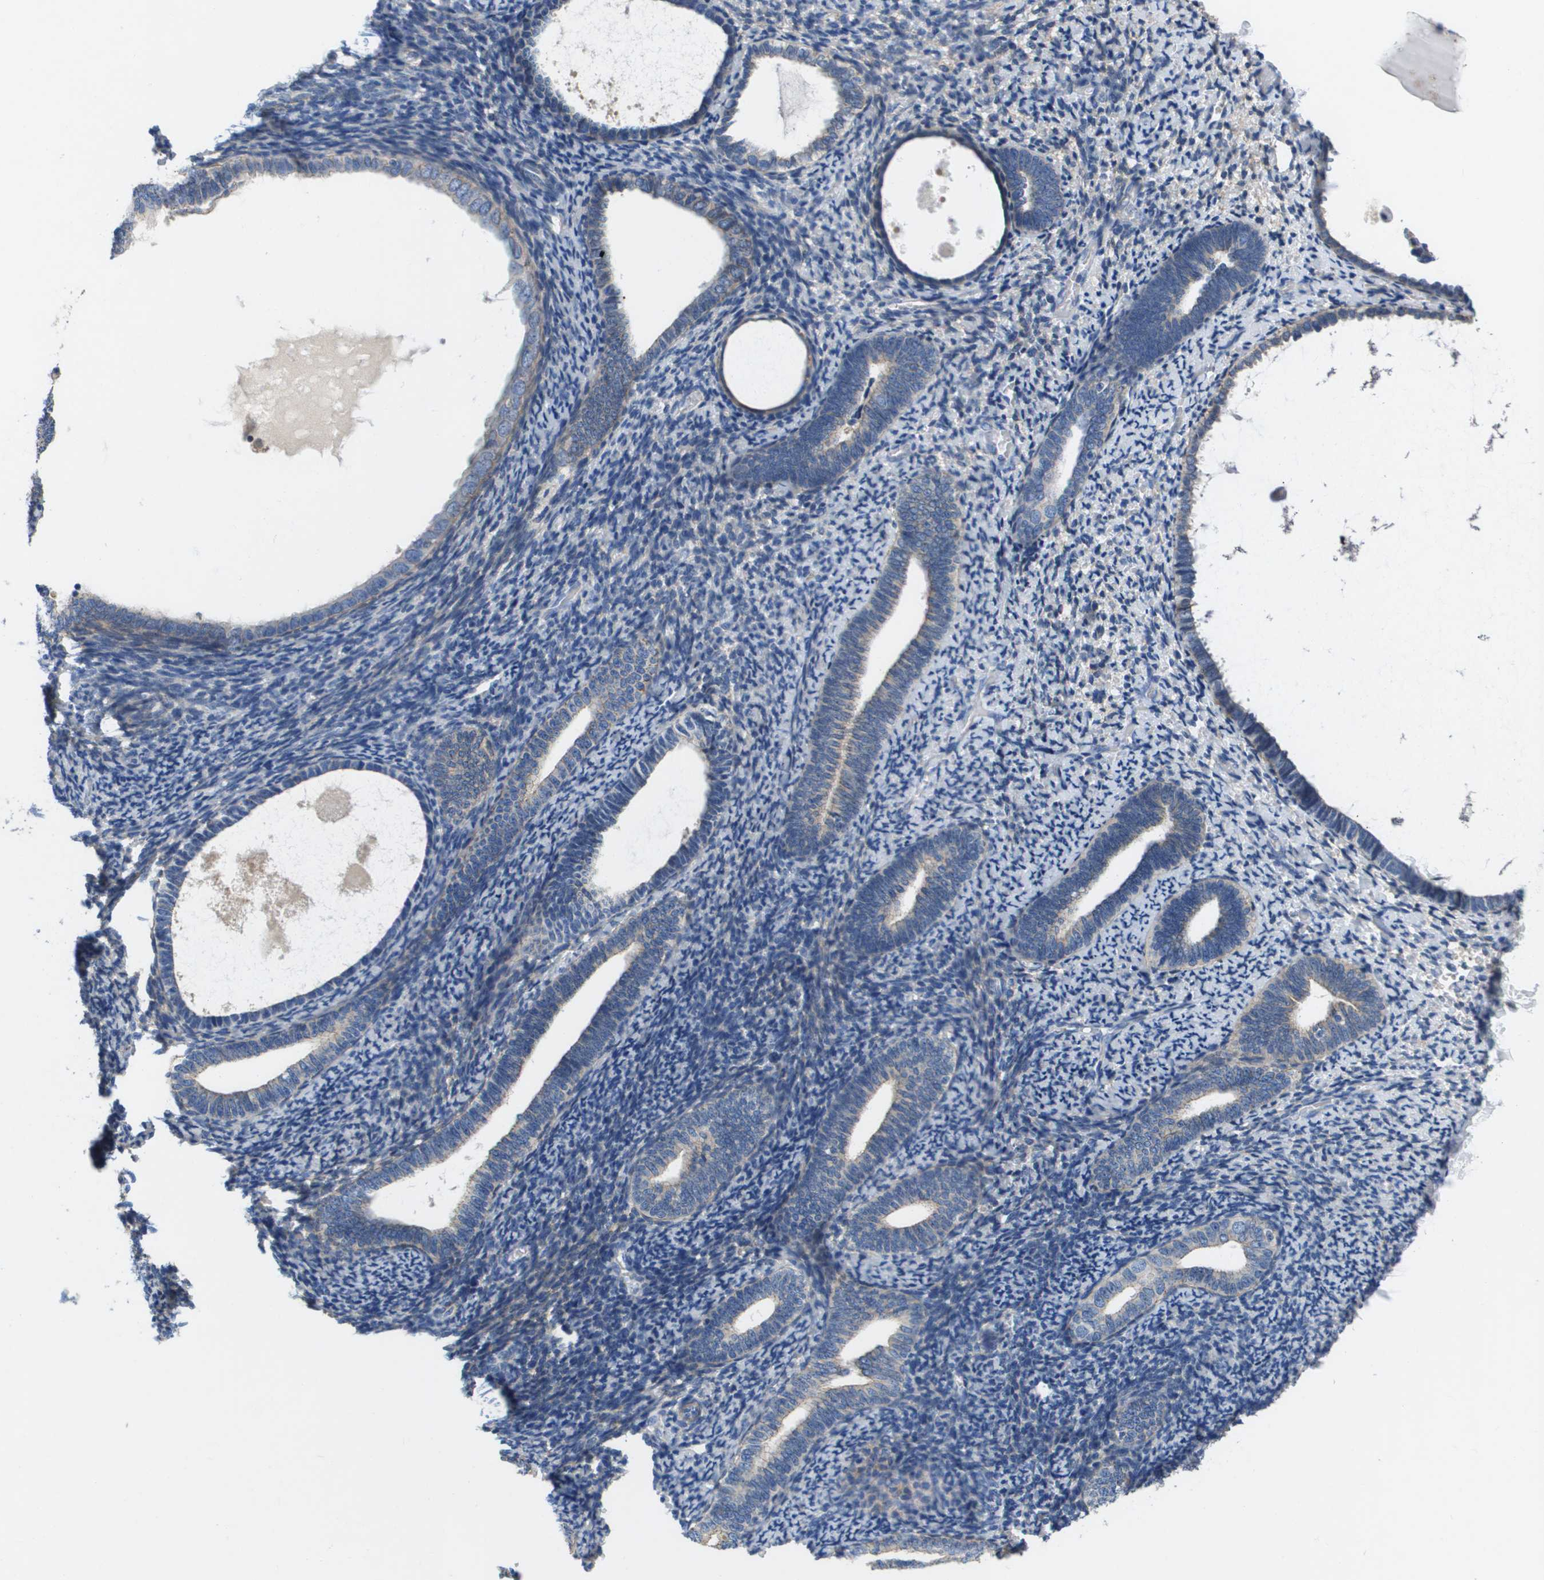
{"staining": {"intensity": "negative", "quantity": "none", "location": "none"}, "tissue": "endometrium", "cell_type": "Cells in endometrial stroma", "image_type": "normal", "snomed": [{"axis": "morphology", "description": "Normal tissue, NOS"}, {"axis": "topography", "description": "Endometrium"}], "caption": "The image shows no staining of cells in endometrial stroma in benign endometrium.", "gene": "LPP", "patient": {"sex": "female", "age": 66}}